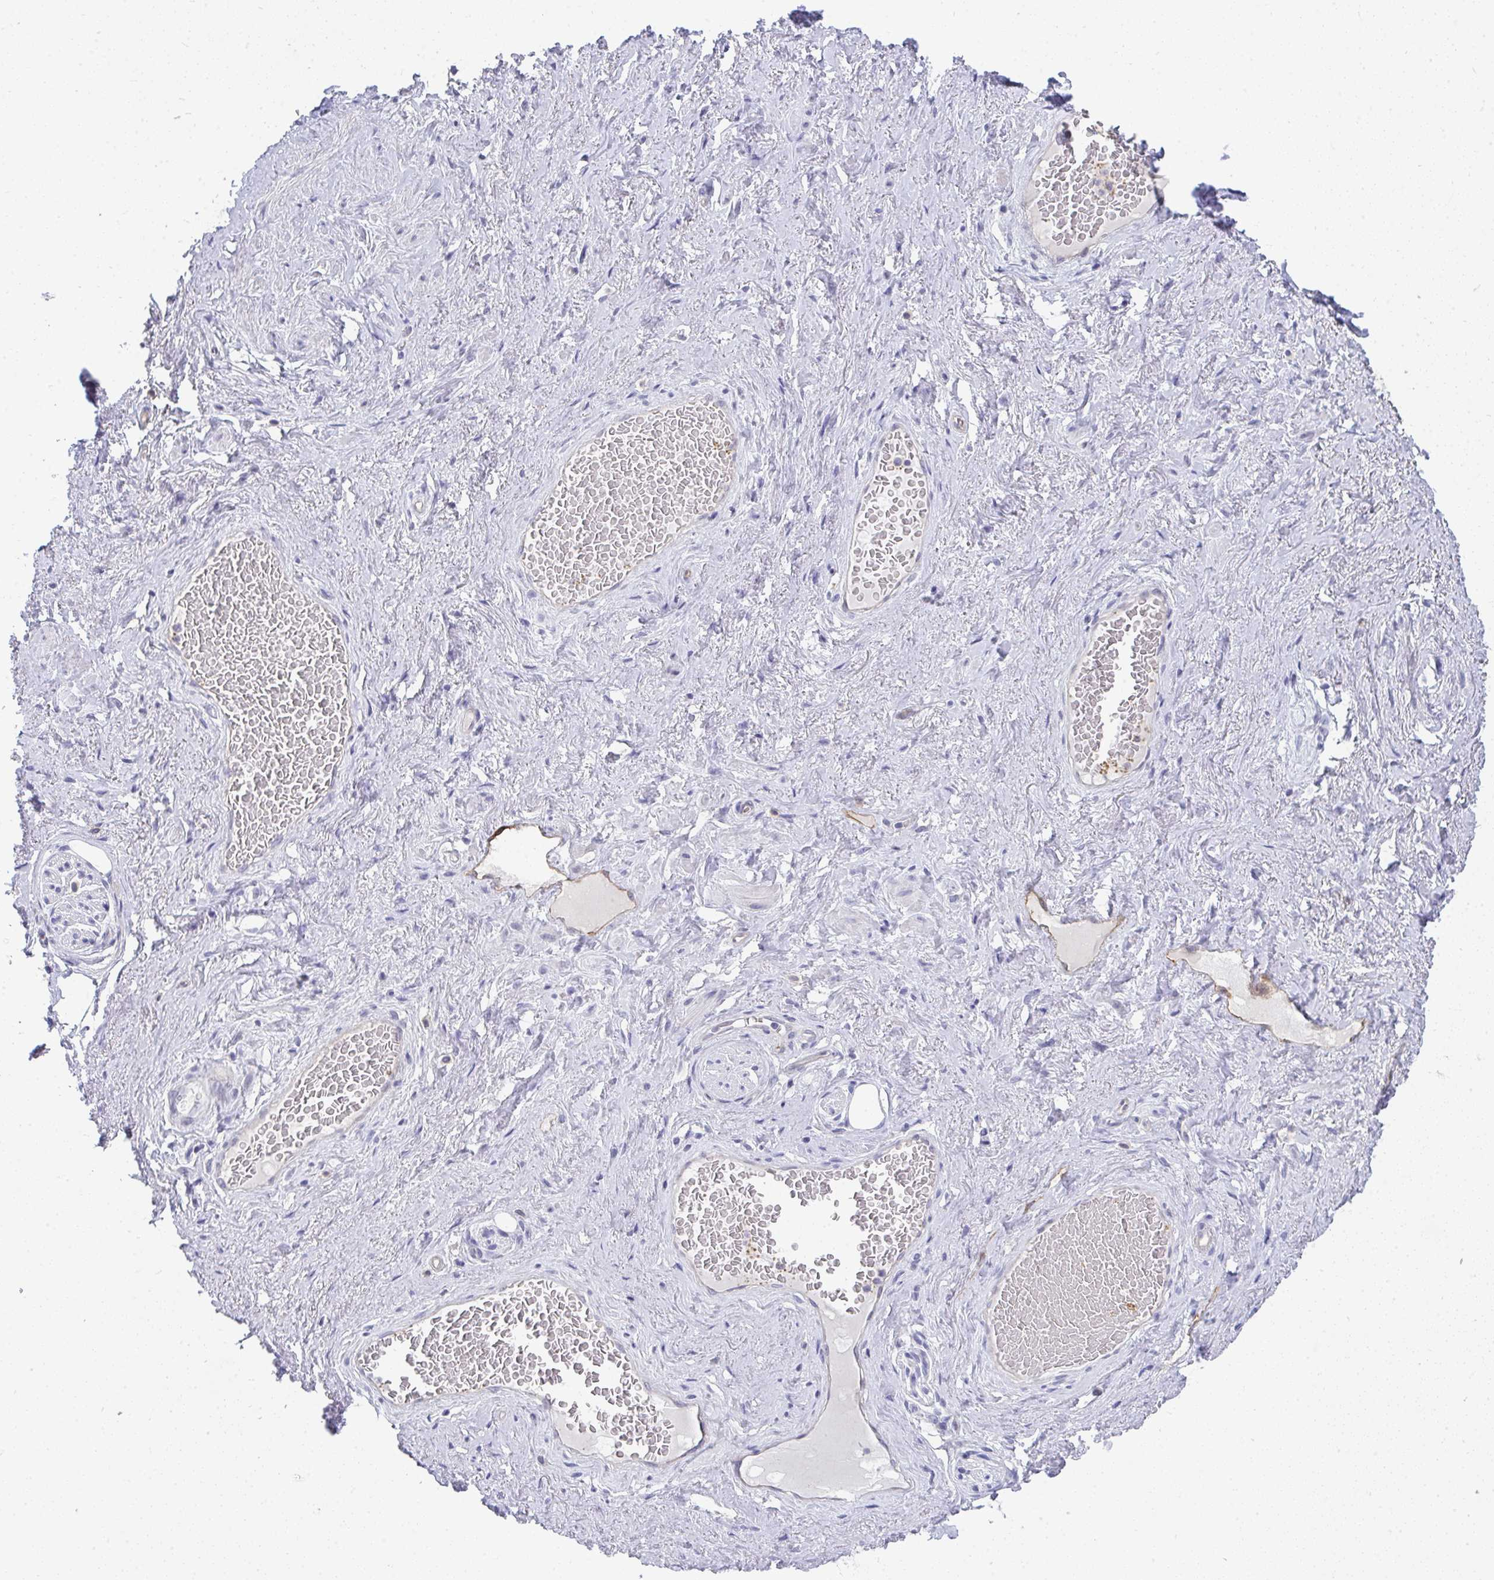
{"staining": {"intensity": "negative", "quantity": "none", "location": "none"}, "tissue": "soft tissue", "cell_type": "Fibroblasts", "image_type": "normal", "snomed": [{"axis": "morphology", "description": "Normal tissue, NOS"}, {"axis": "topography", "description": "Vagina"}, {"axis": "topography", "description": "Peripheral nerve tissue"}], "caption": "IHC micrograph of unremarkable soft tissue: human soft tissue stained with DAB displays no significant protein expression in fibroblasts.", "gene": "TMEM82", "patient": {"sex": "female", "age": 71}}